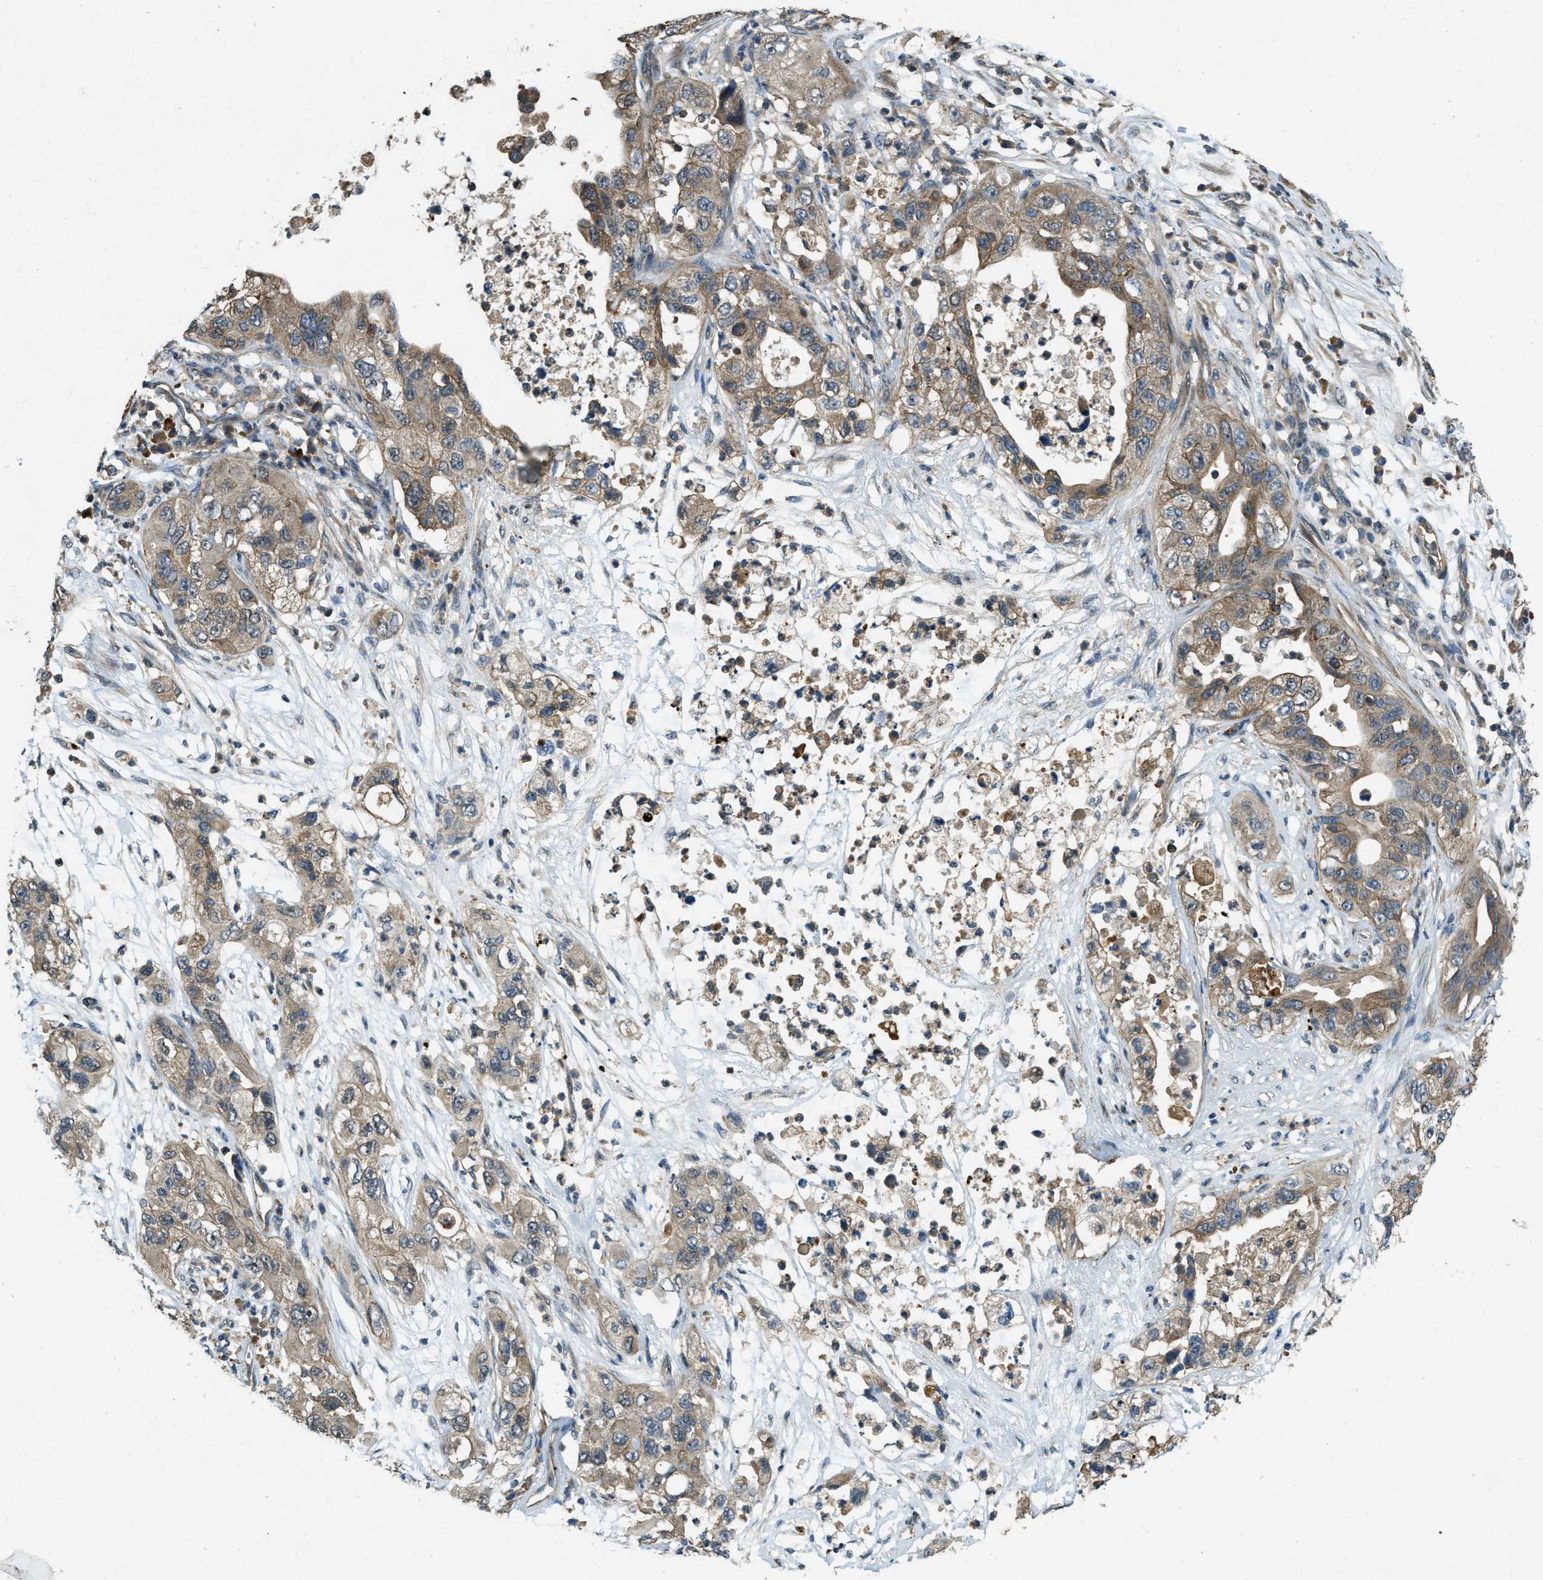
{"staining": {"intensity": "weak", "quantity": ">75%", "location": "cytoplasmic/membranous"}, "tissue": "pancreatic cancer", "cell_type": "Tumor cells", "image_type": "cancer", "snomed": [{"axis": "morphology", "description": "Adenocarcinoma, NOS"}, {"axis": "topography", "description": "Pancreas"}], "caption": "There is low levels of weak cytoplasmic/membranous positivity in tumor cells of pancreatic adenocarcinoma, as demonstrated by immunohistochemical staining (brown color).", "gene": "ATP8B1", "patient": {"sex": "female", "age": 78}}